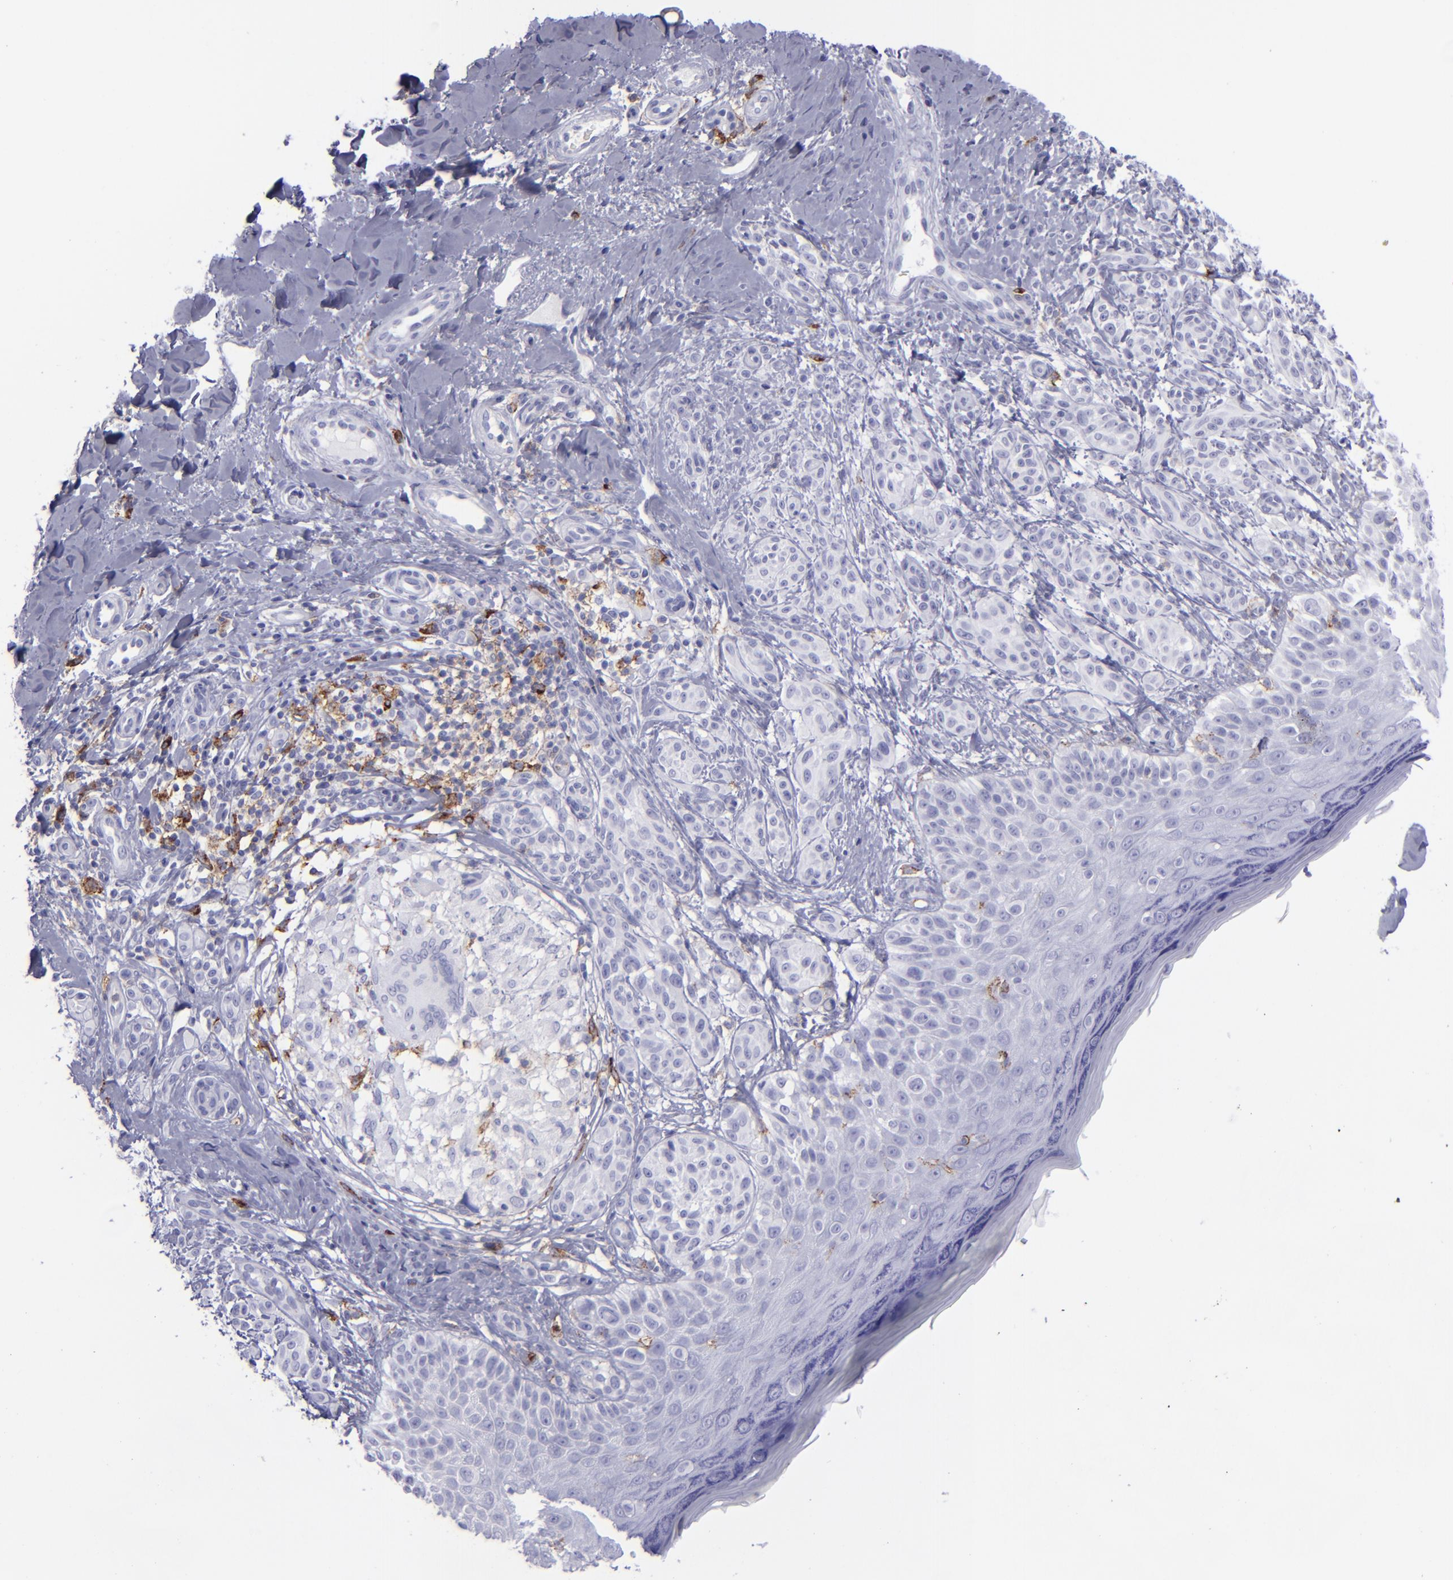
{"staining": {"intensity": "negative", "quantity": "none", "location": "none"}, "tissue": "melanoma", "cell_type": "Tumor cells", "image_type": "cancer", "snomed": [{"axis": "morphology", "description": "Malignant melanoma, NOS"}, {"axis": "topography", "description": "Skin"}], "caption": "Image shows no protein staining in tumor cells of melanoma tissue.", "gene": "SELPLG", "patient": {"sex": "male", "age": 57}}